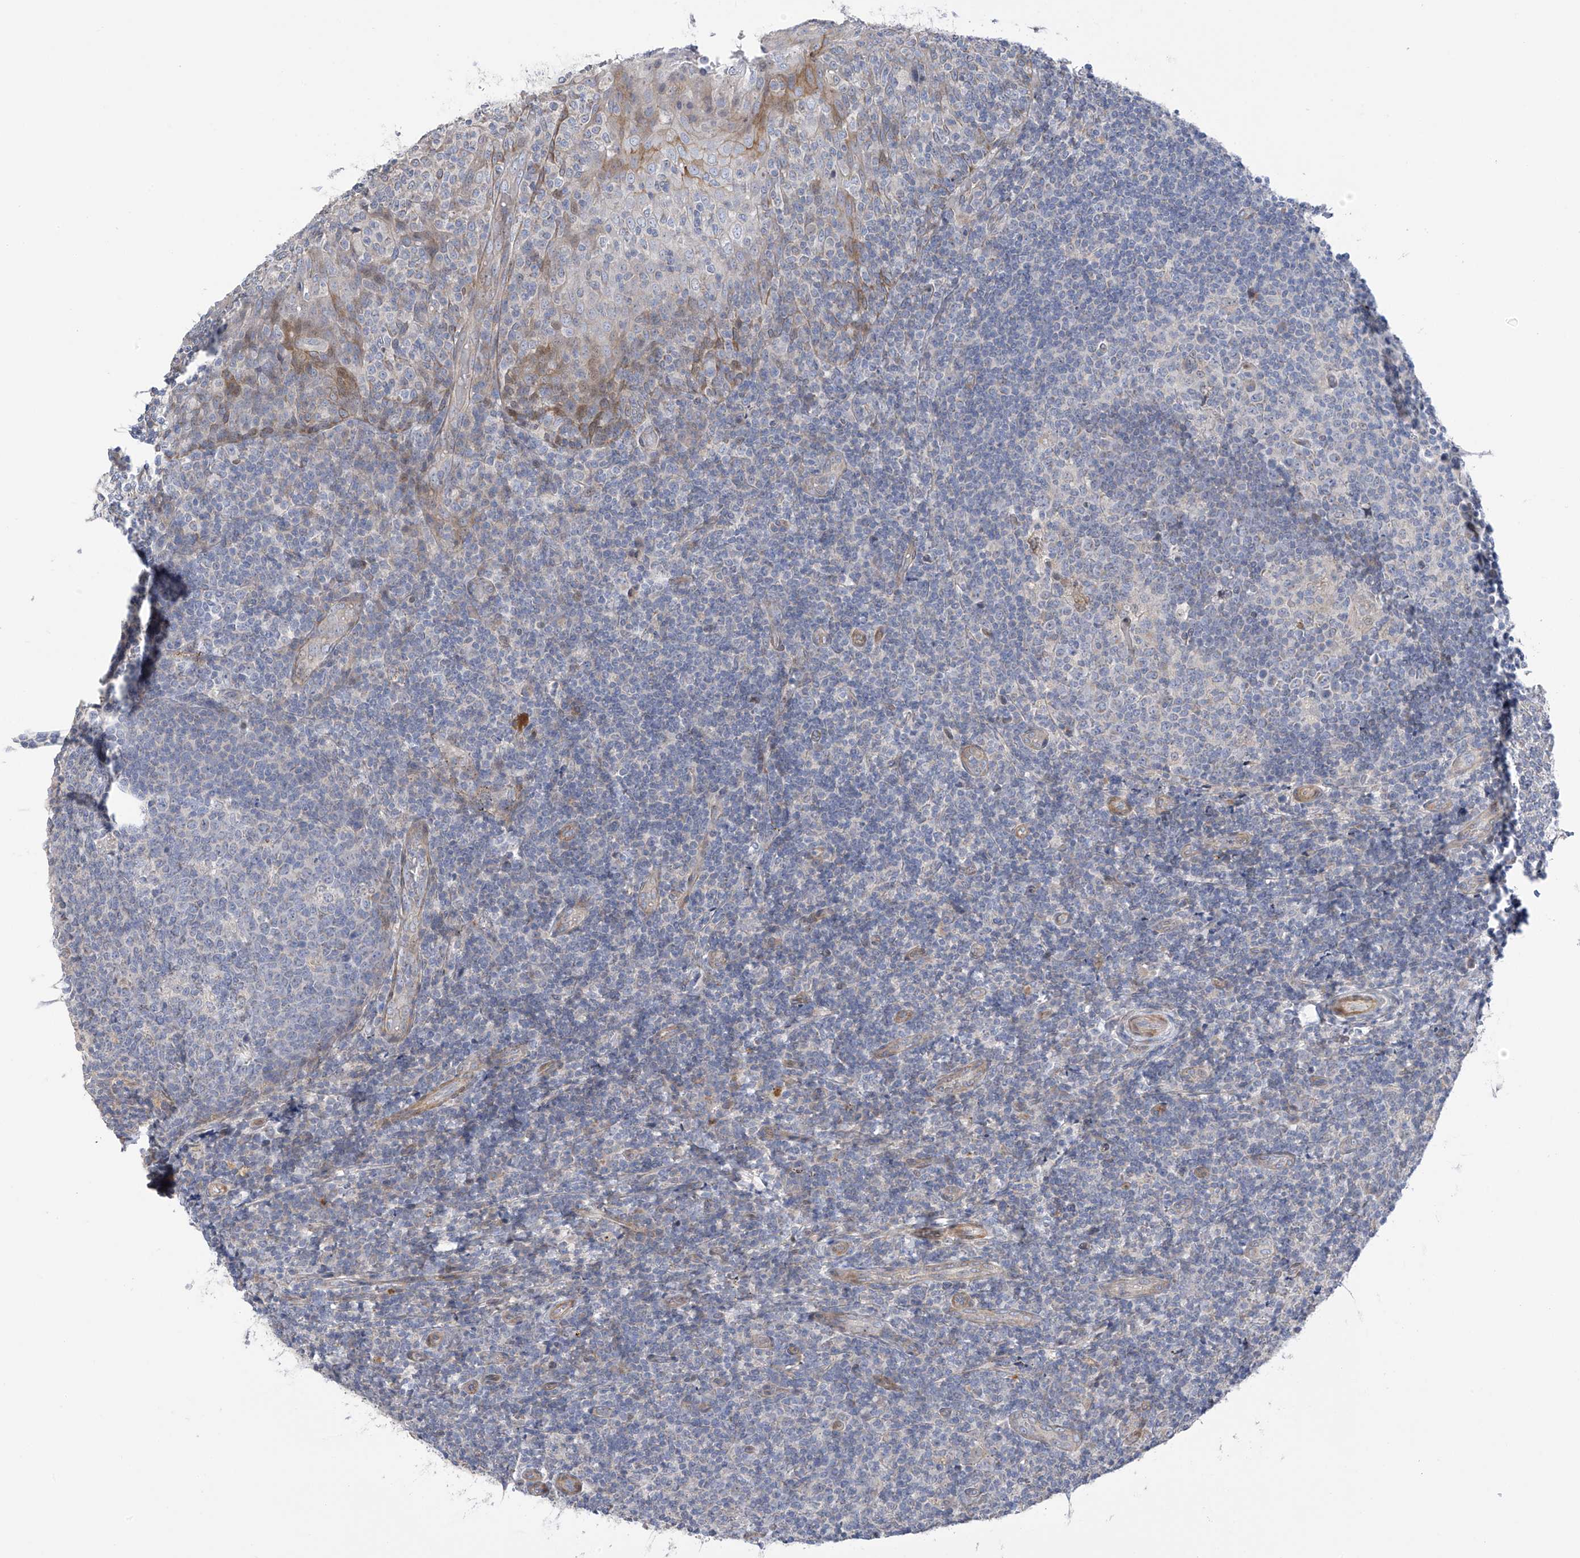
{"staining": {"intensity": "negative", "quantity": "none", "location": "none"}, "tissue": "tonsil", "cell_type": "Germinal center cells", "image_type": "normal", "snomed": [{"axis": "morphology", "description": "Normal tissue, NOS"}, {"axis": "topography", "description": "Tonsil"}], "caption": "IHC image of unremarkable tonsil: human tonsil stained with DAB reveals no significant protein positivity in germinal center cells.", "gene": "ZNF641", "patient": {"sex": "female", "age": 19}}